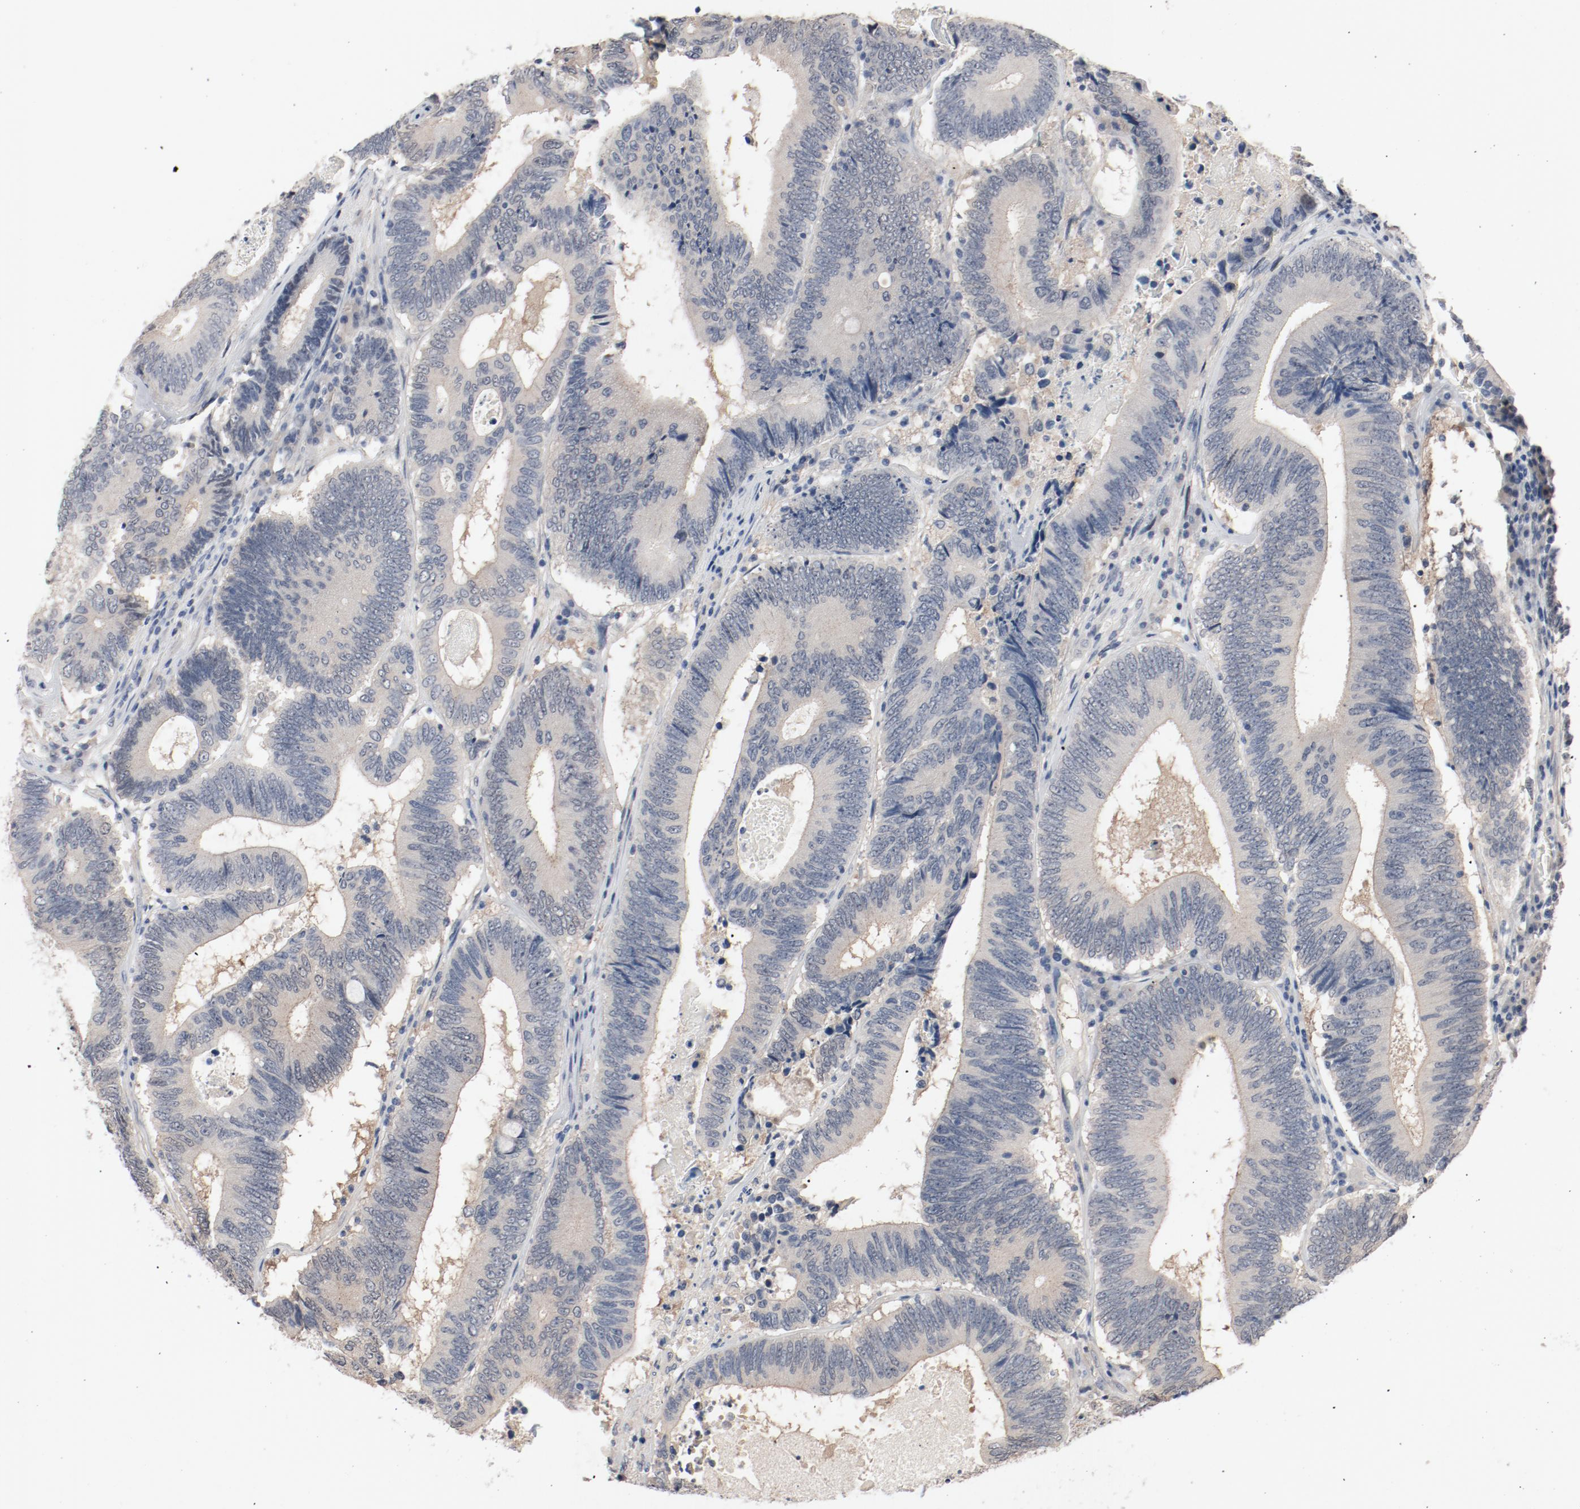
{"staining": {"intensity": "weak", "quantity": ">75%", "location": "cytoplasmic/membranous"}, "tissue": "colorectal cancer", "cell_type": "Tumor cells", "image_type": "cancer", "snomed": [{"axis": "morphology", "description": "Adenocarcinoma, NOS"}, {"axis": "topography", "description": "Colon"}], "caption": "A low amount of weak cytoplasmic/membranous positivity is present in approximately >75% of tumor cells in adenocarcinoma (colorectal) tissue. The staining is performed using DAB brown chromogen to label protein expression. The nuclei are counter-stained blue using hematoxylin.", "gene": "DNAL4", "patient": {"sex": "female", "age": 78}}